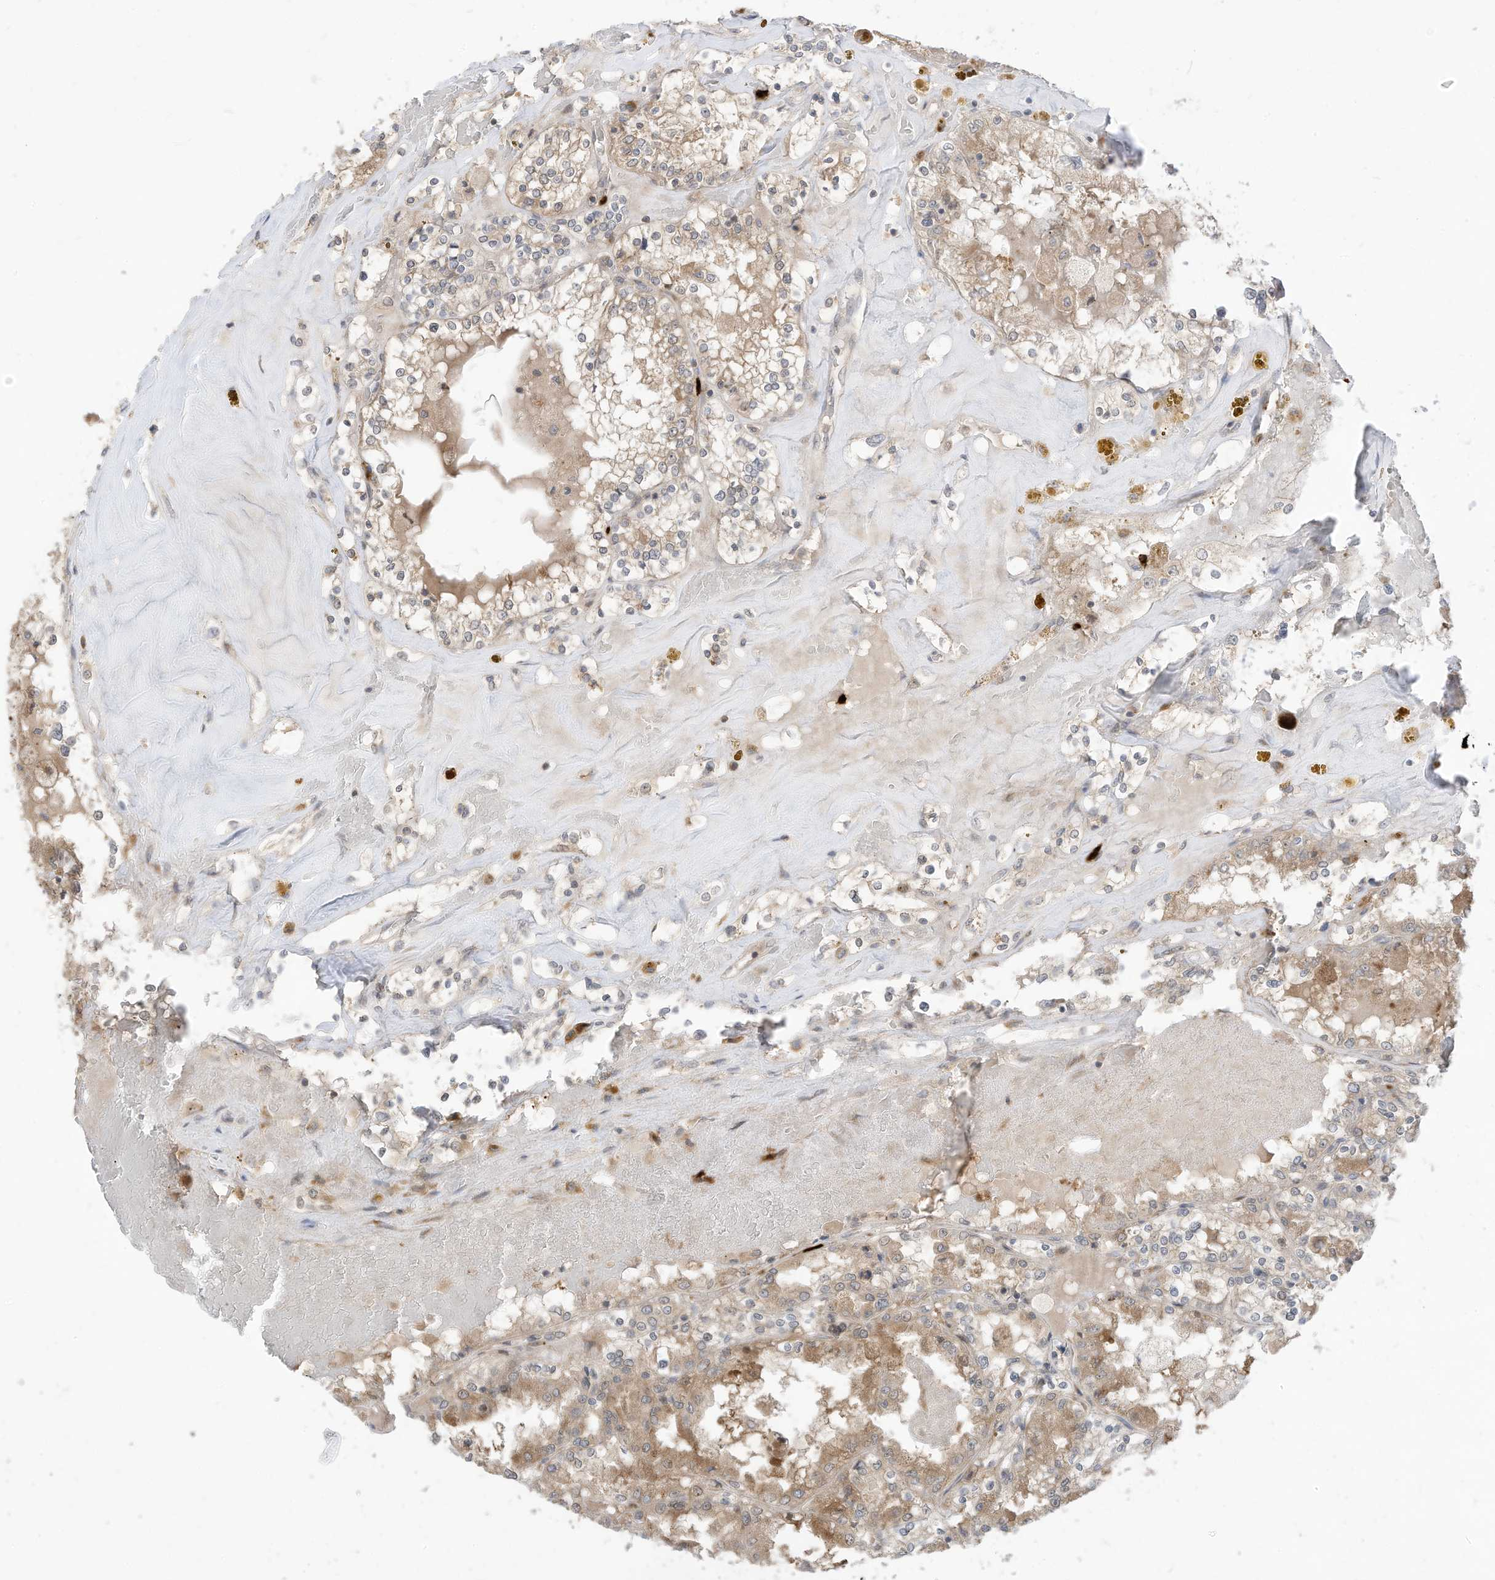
{"staining": {"intensity": "moderate", "quantity": "25%-75%", "location": "cytoplasmic/membranous"}, "tissue": "renal cancer", "cell_type": "Tumor cells", "image_type": "cancer", "snomed": [{"axis": "morphology", "description": "Adenocarcinoma, NOS"}, {"axis": "topography", "description": "Kidney"}], "caption": "Renal cancer stained with immunohistochemistry (IHC) reveals moderate cytoplasmic/membranous positivity in about 25%-75% of tumor cells.", "gene": "CNKSR1", "patient": {"sex": "female", "age": 56}}